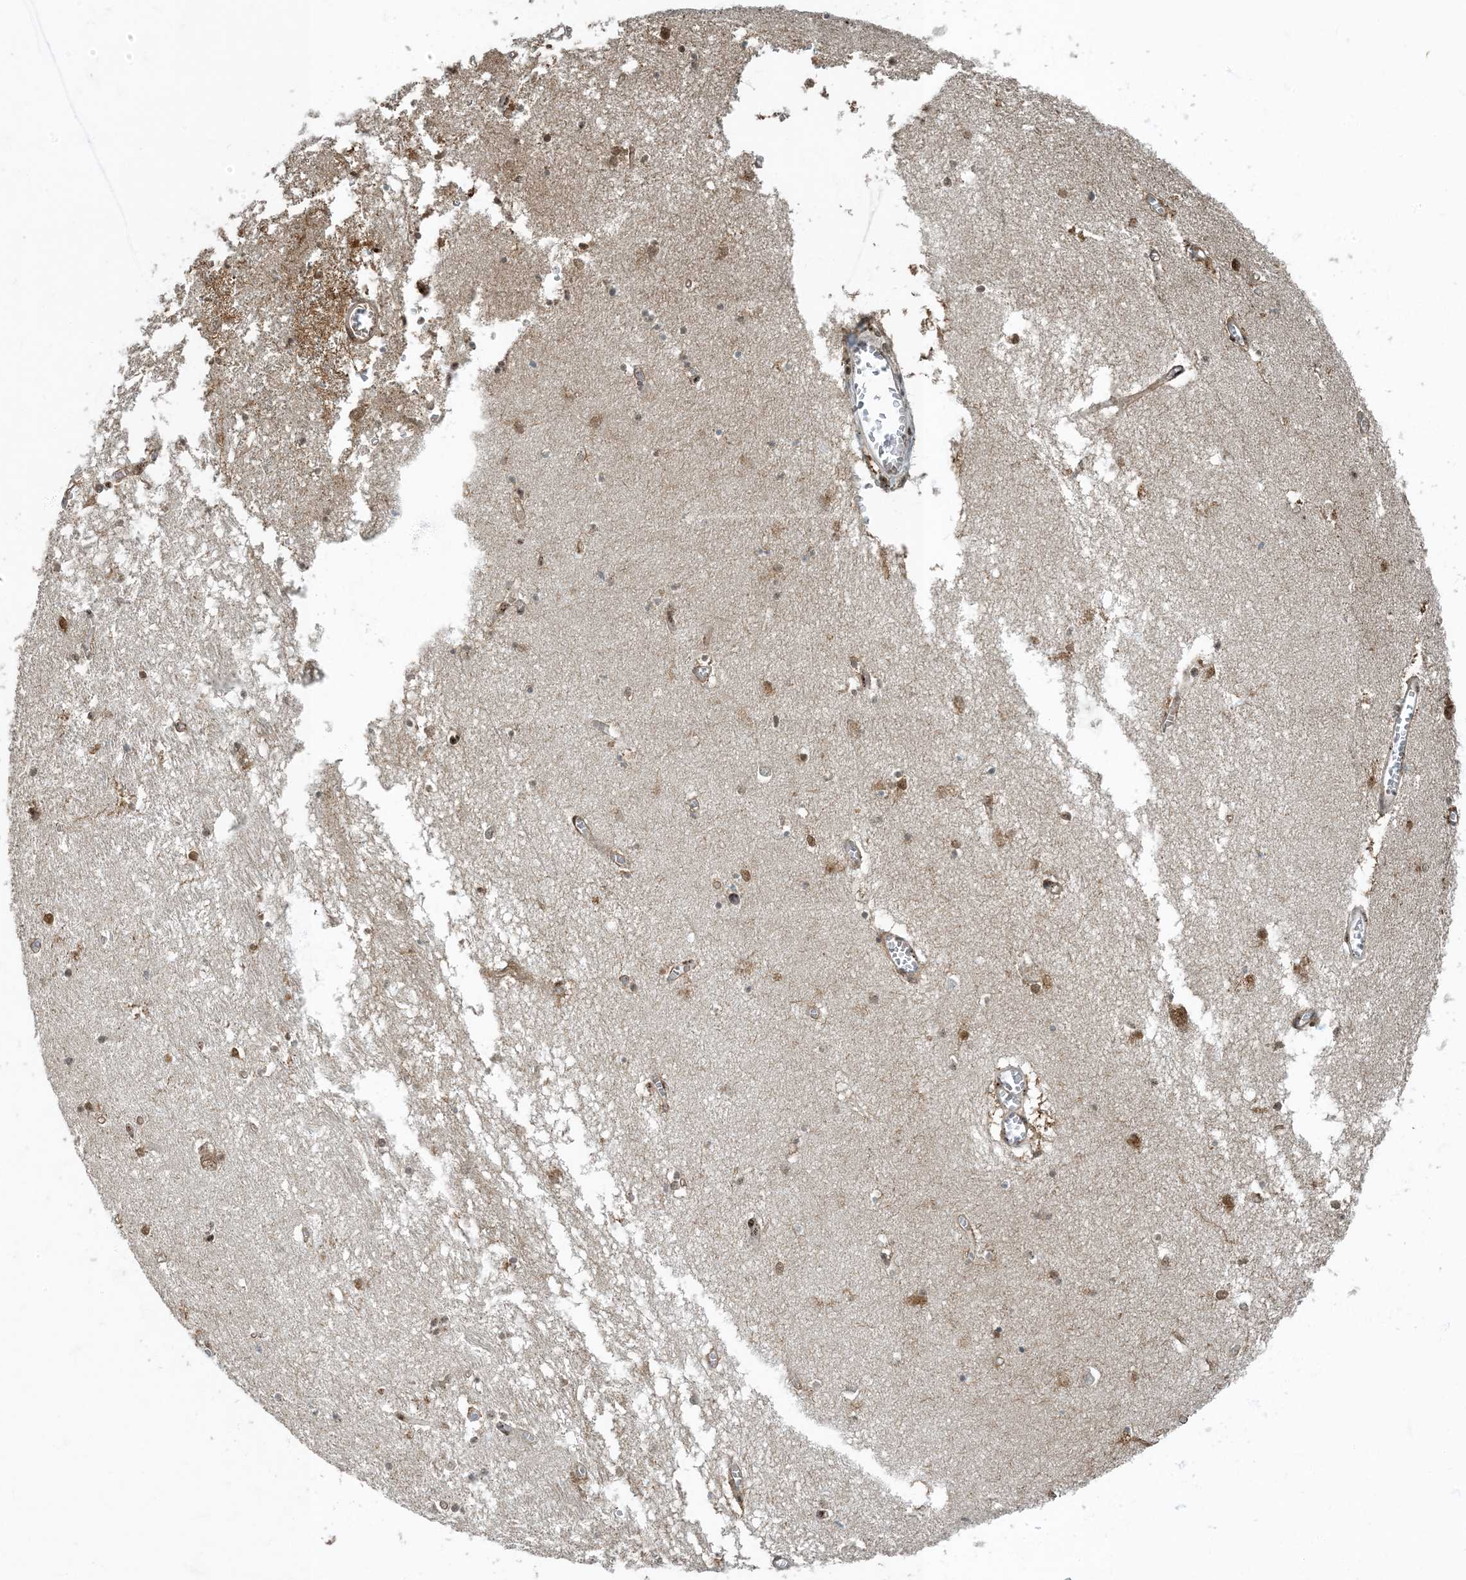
{"staining": {"intensity": "moderate", "quantity": "25%-75%", "location": "nuclear"}, "tissue": "hippocampus", "cell_type": "Glial cells", "image_type": "normal", "snomed": [{"axis": "morphology", "description": "Normal tissue, NOS"}, {"axis": "topography", "description": "Hippocampus"}], "caption": "Protein staining displays moderate nuclear staining in about 25%-75% of glial cells in benign hippocampus. The protein of interest is shown in brown color, while the nuclei are stained blue.", "gene": "MBD1", "patient": {"sex": "male", "age": 70}}